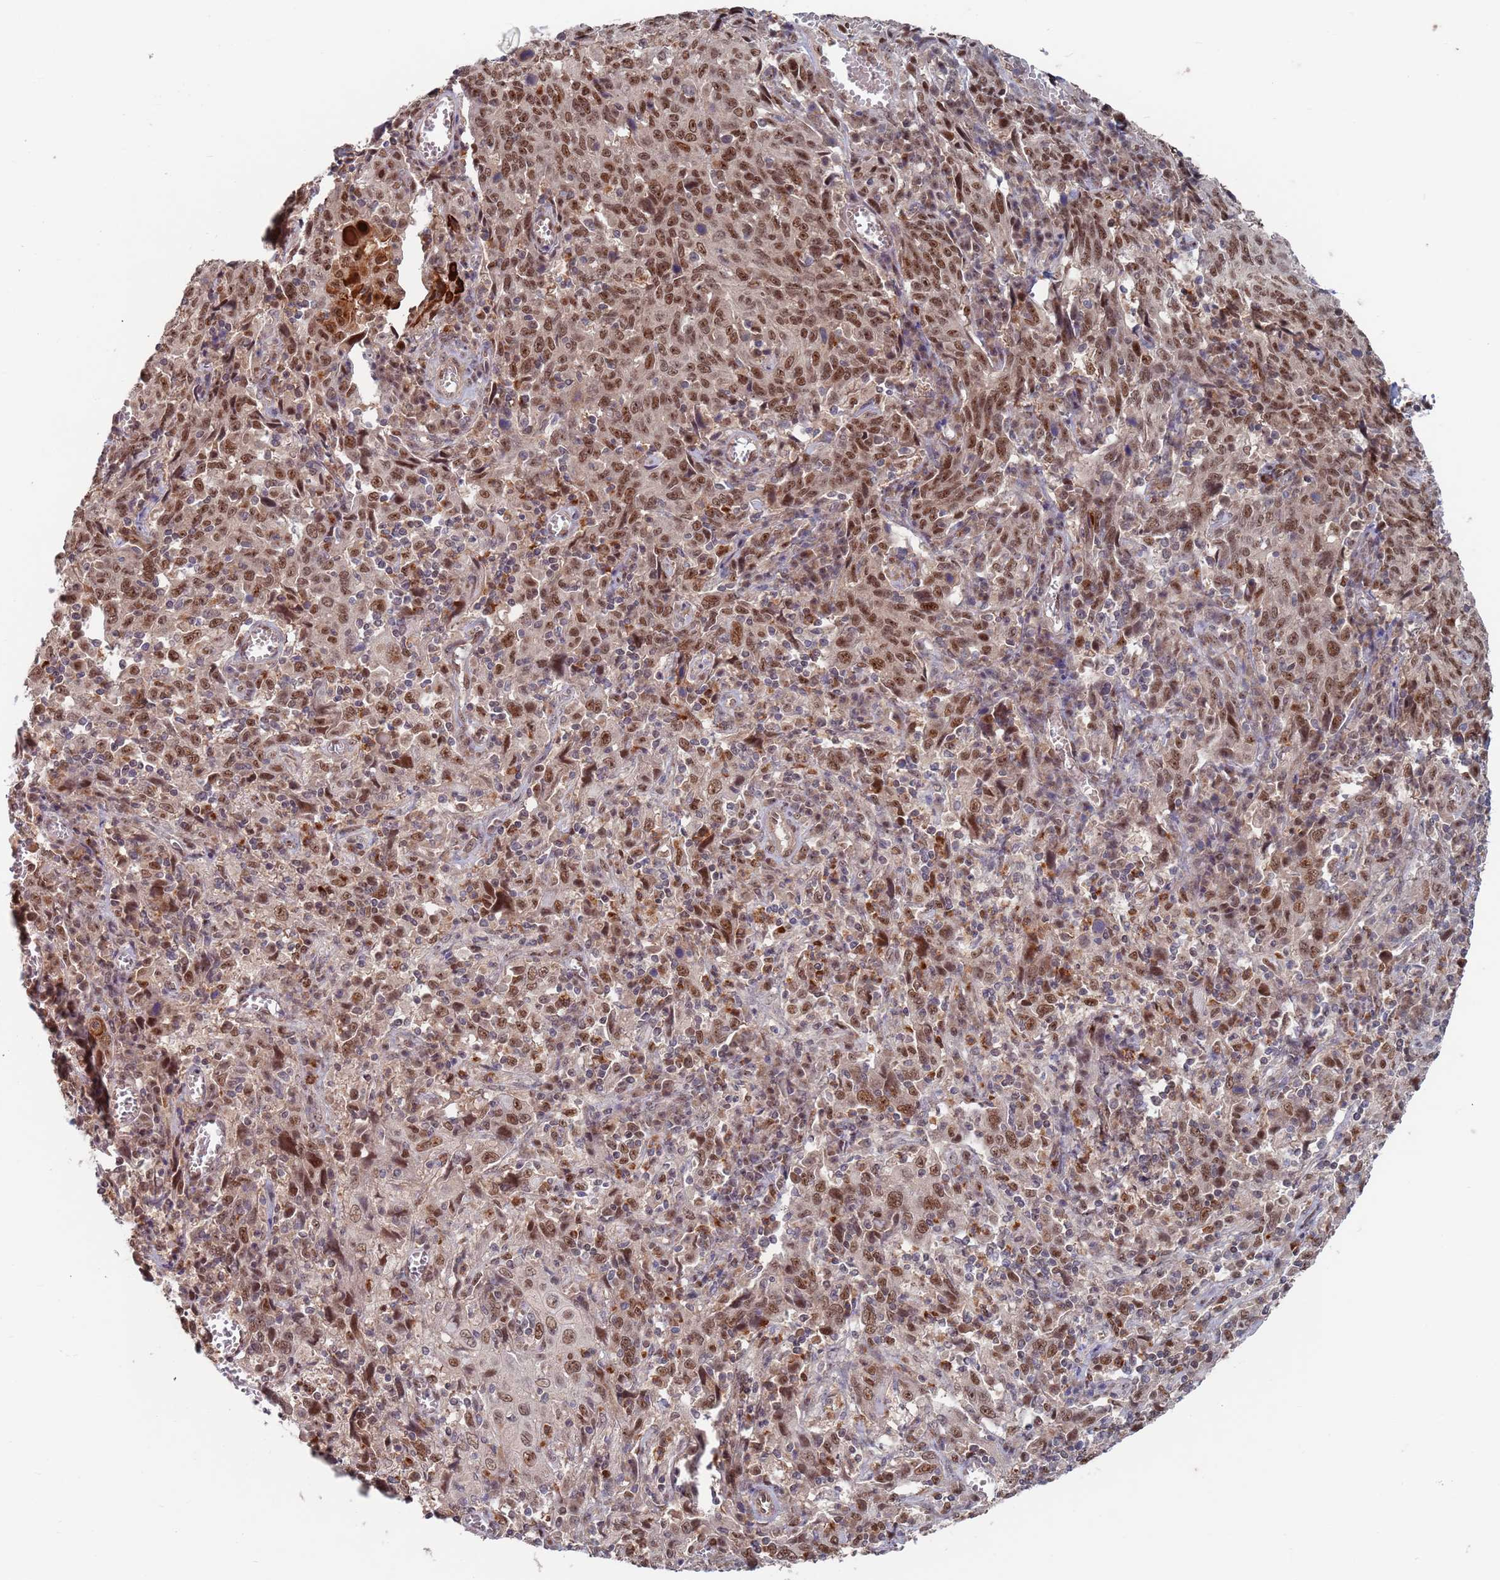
{"staining": {"intensity": "moderate", "quantity": ">75%", "location": "nuclear"}, "tissue": "cervical cancer", "cell_type": "Tumor cells", "image_type": "cancer", "snomed": [{"axis": "morphology", "description": "Squamous cell carcinoma, NOS"}, {"axis": "topography", "description": "Cervix"}], "caption": "Squamous cell carcinoma (cervical) tissue exhibits moderate nuclear expression in about >75% of tumor cells", "gene": "RPP25", "patient": {"sex": "female", "age": 46}}